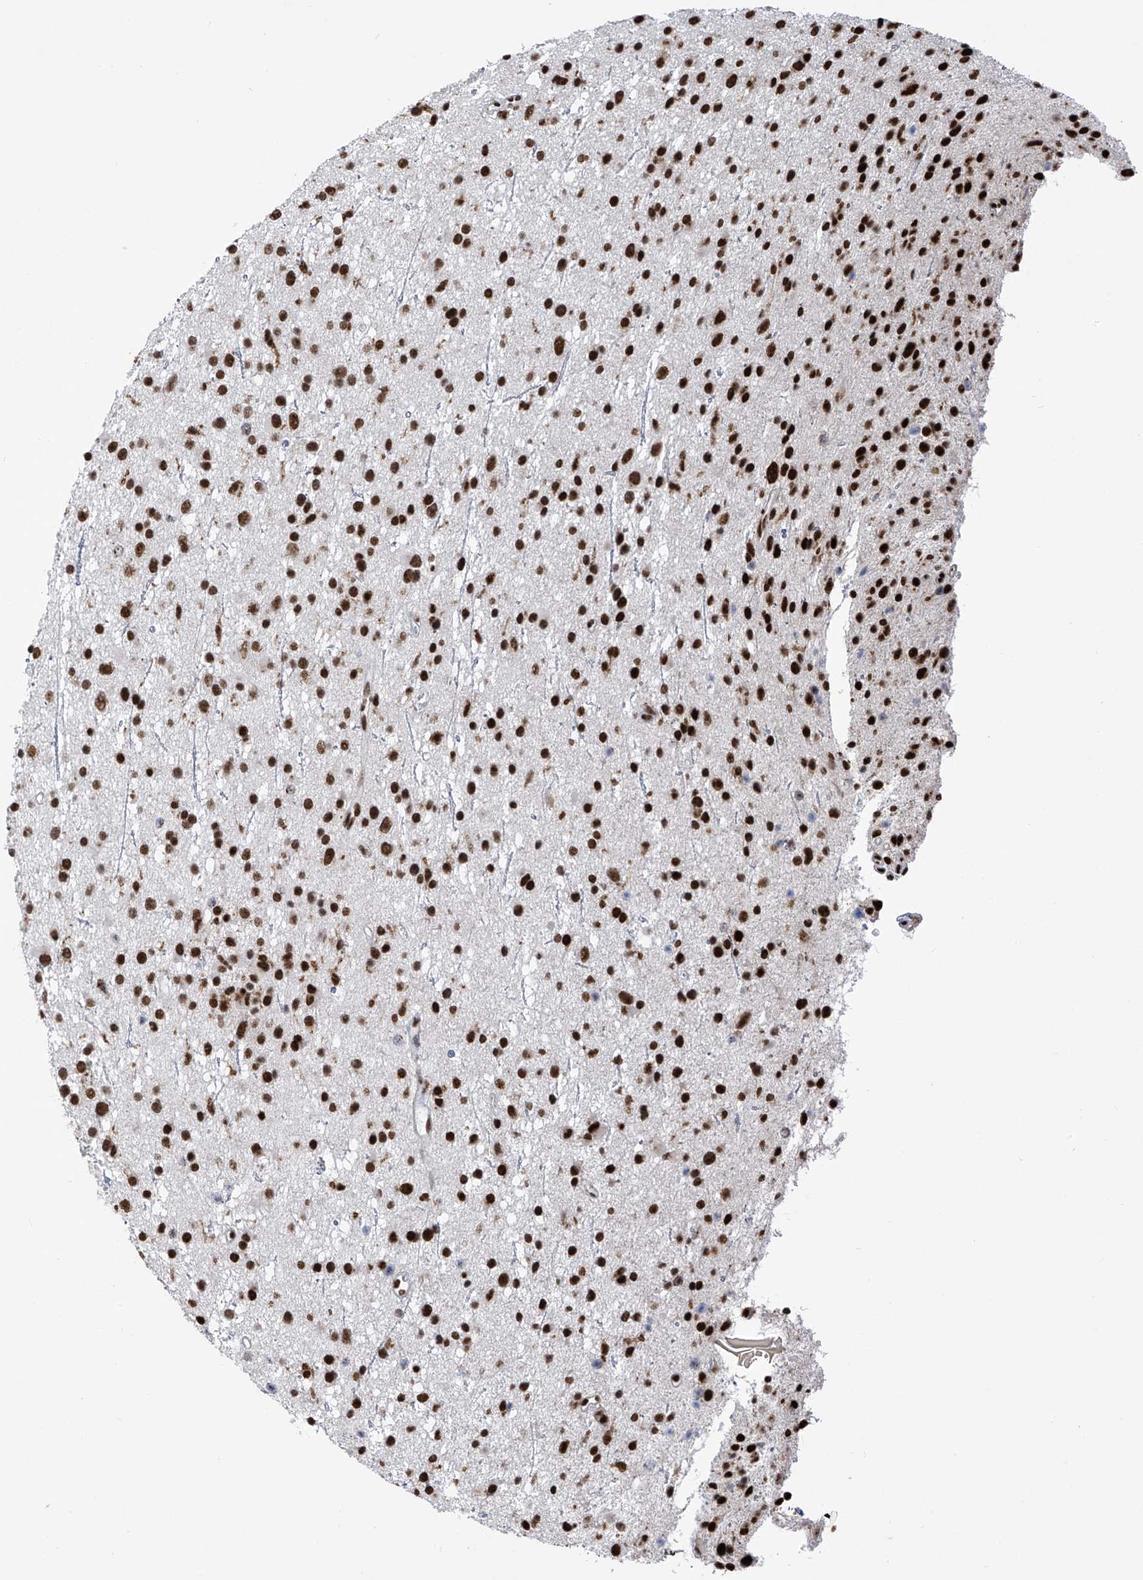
{"staining": {"intensity": "strong", "quantity": ">75%", "location": "nuclear"}, "tissue": "glioma", "cell_type": "Tumor cells", "image_type": "cancer", "snomed": [{"axis": "morphology", "description": "Glioma, malignant, Low grade"}, {"axis": "topography", "description": "Cerebral cortex"}], "caption": "Immunohistochemistry (DAB (3,3'-diaminobenzidine)) staining of human malignant glioma (low-grade) displays strong nuclear protein positivity in about >75% of tumor cells.", "gene": "APLF", "patient": {"sex": "female", "age": 39}}